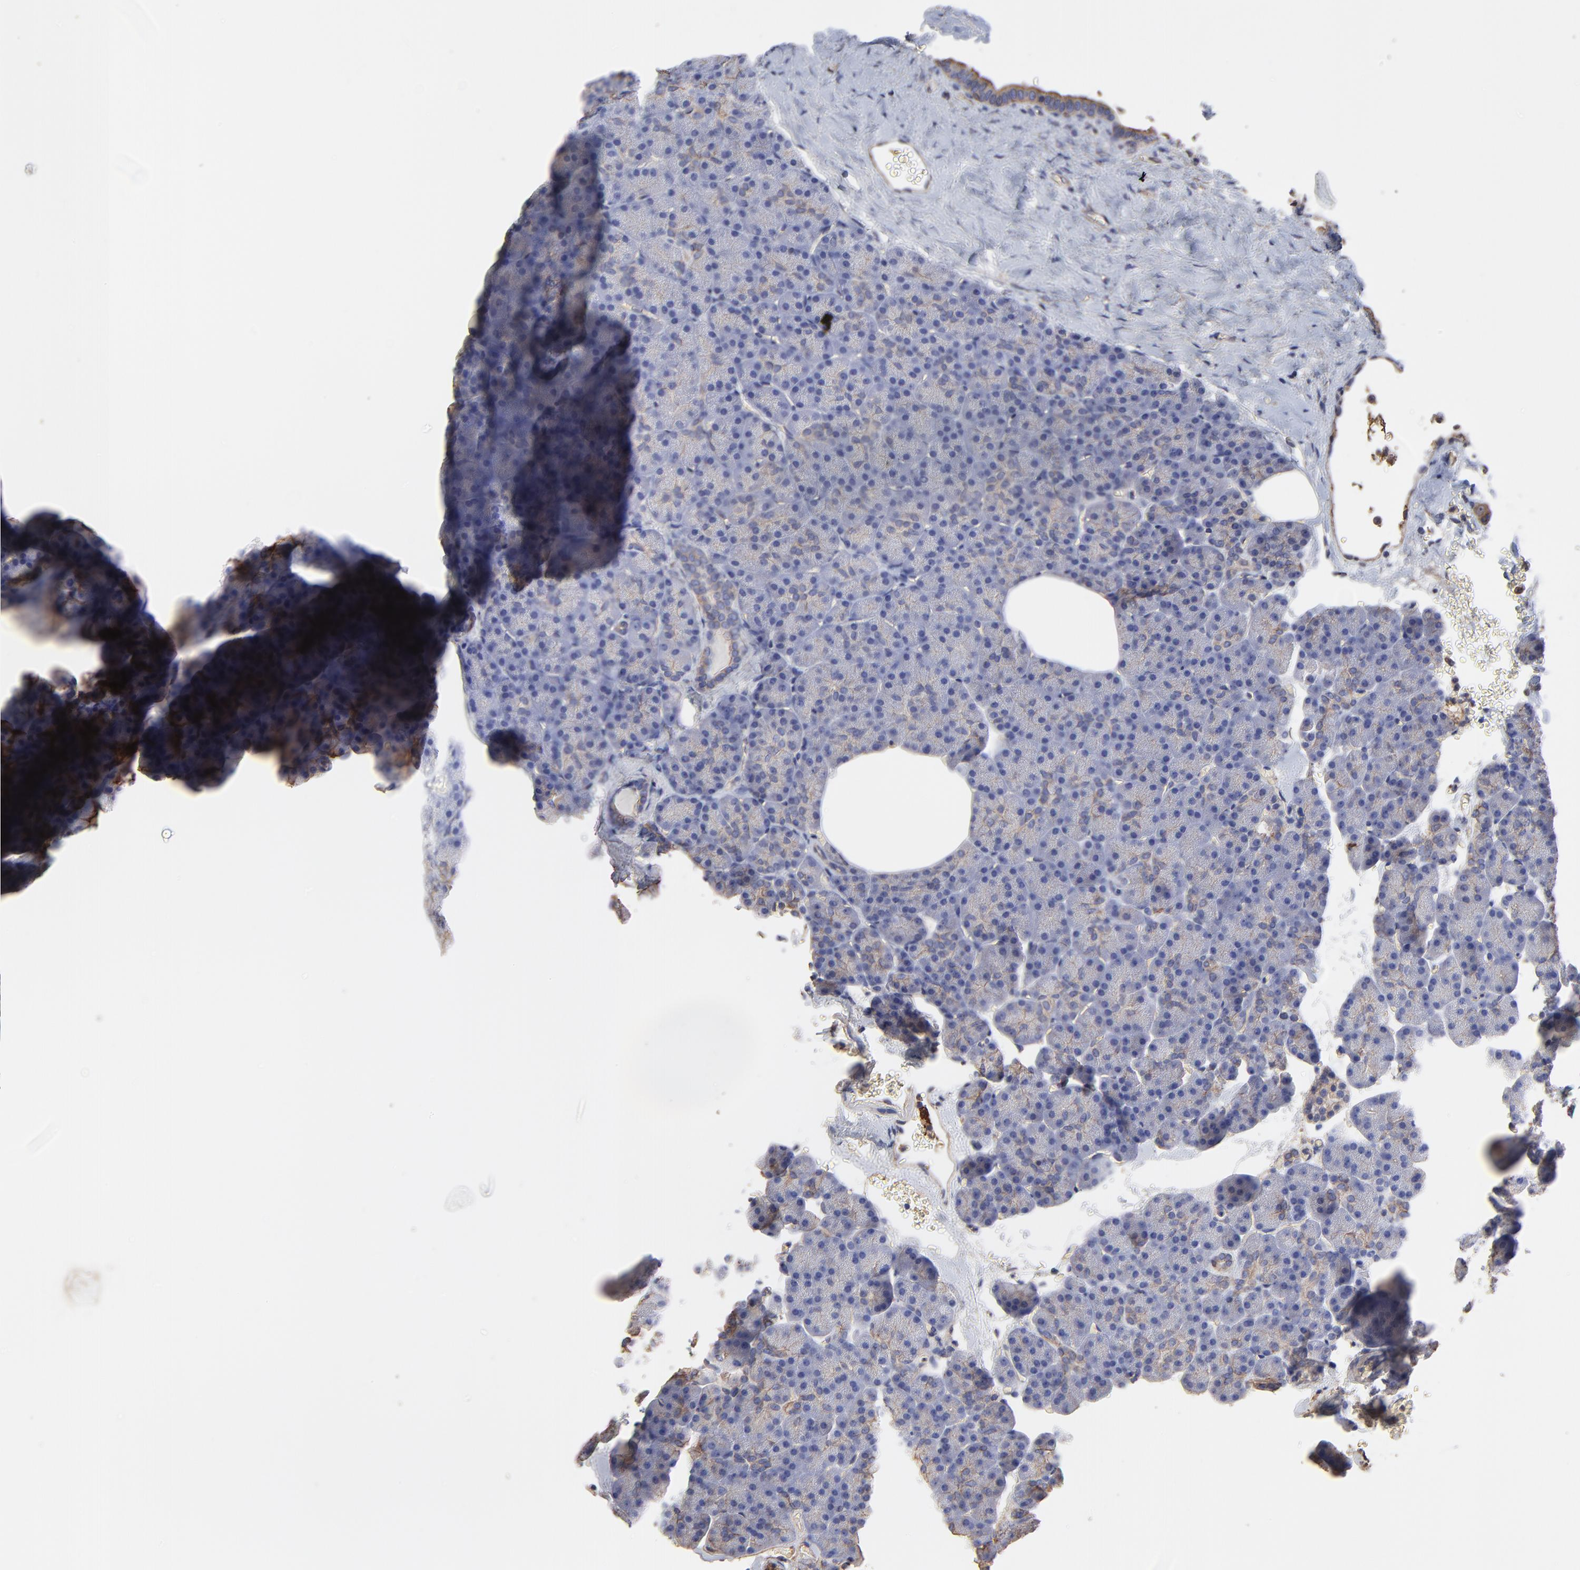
{"staining": {"intensity": "weak", "quantity": "25%-75%", "location": "cytoplasmic/membranous,nuclear"}, "tissue": "pancreas", "cell_type": "Exocrine glandular cells", "image_type": "normal", "snomed": [{"axis": "morphology", "description": "Normal tissue, NOS"}, {"axis": "topography", "description": "Pancreas"}], "caption": "A low amount of weak cytoplasmic/membranous,nuclear staining is present in approximately 25%-75% of exocrine glandular cells in normal pancreas.", "gene": "LRCH2", "patient": {"sex": "female", "age": 35}}